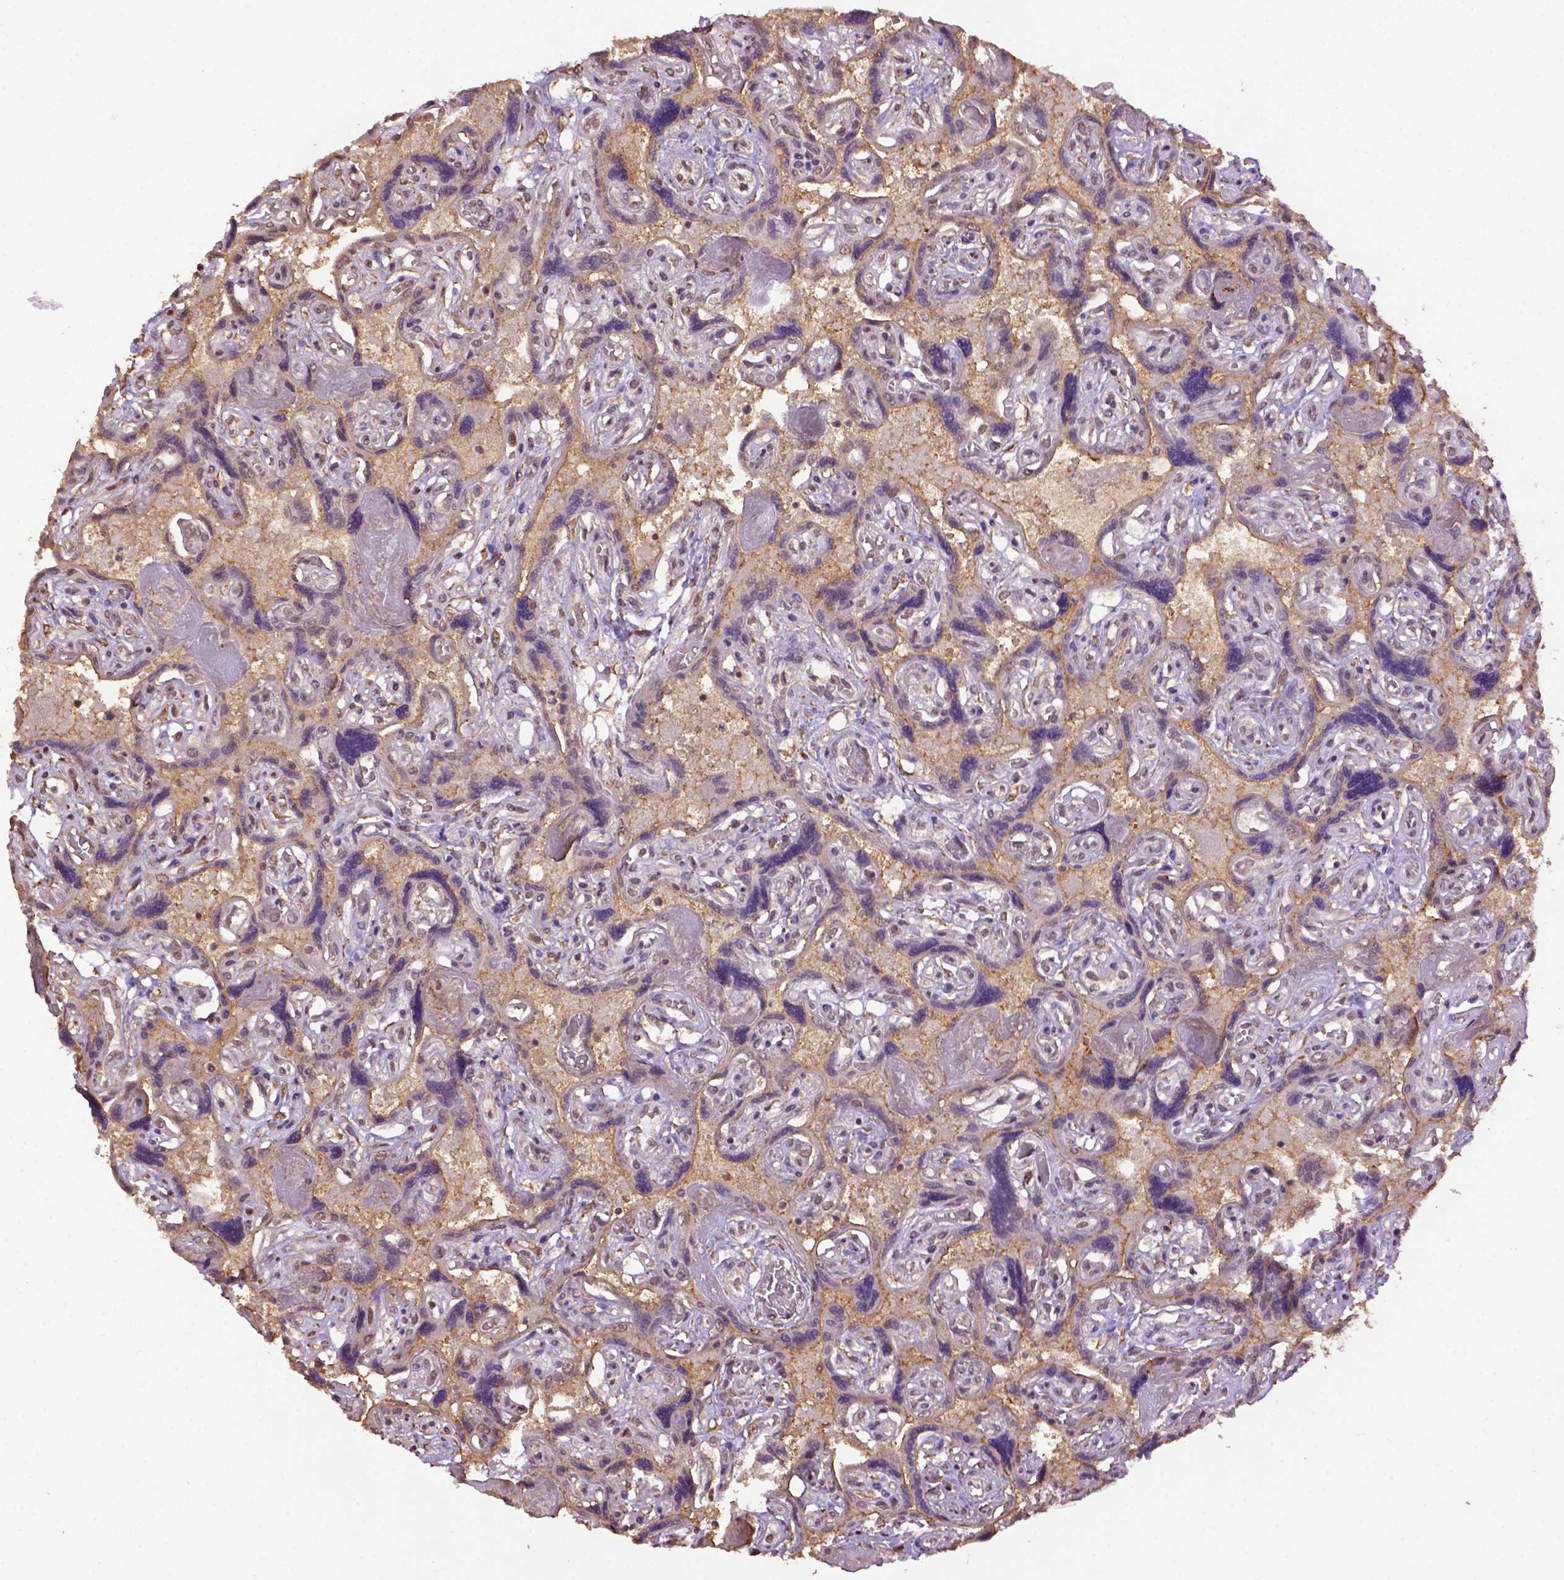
{"staining": {"intensity": "moderate", "quantity": "25%-75%", "location": "cytoplasmic/membranous"}, "tissue": "placenta", "cell_type": "Decidual cells", "image_type": "normal", "snomed": [{"axis": "morphology", "description": "Normal tissue, NOS"}, {"axis": "topography", "description": "Placenta"}], "caption": "Placenta stained with DAB (3,3'-diaminobenzidine) immunohistochemistry demonstrates medium levels of moderate cytoplasmic/membranous staining in about 25%-75% of decidual cells.", "gene": "WDR17", "patient": {"sex": "female", "age": 32}}